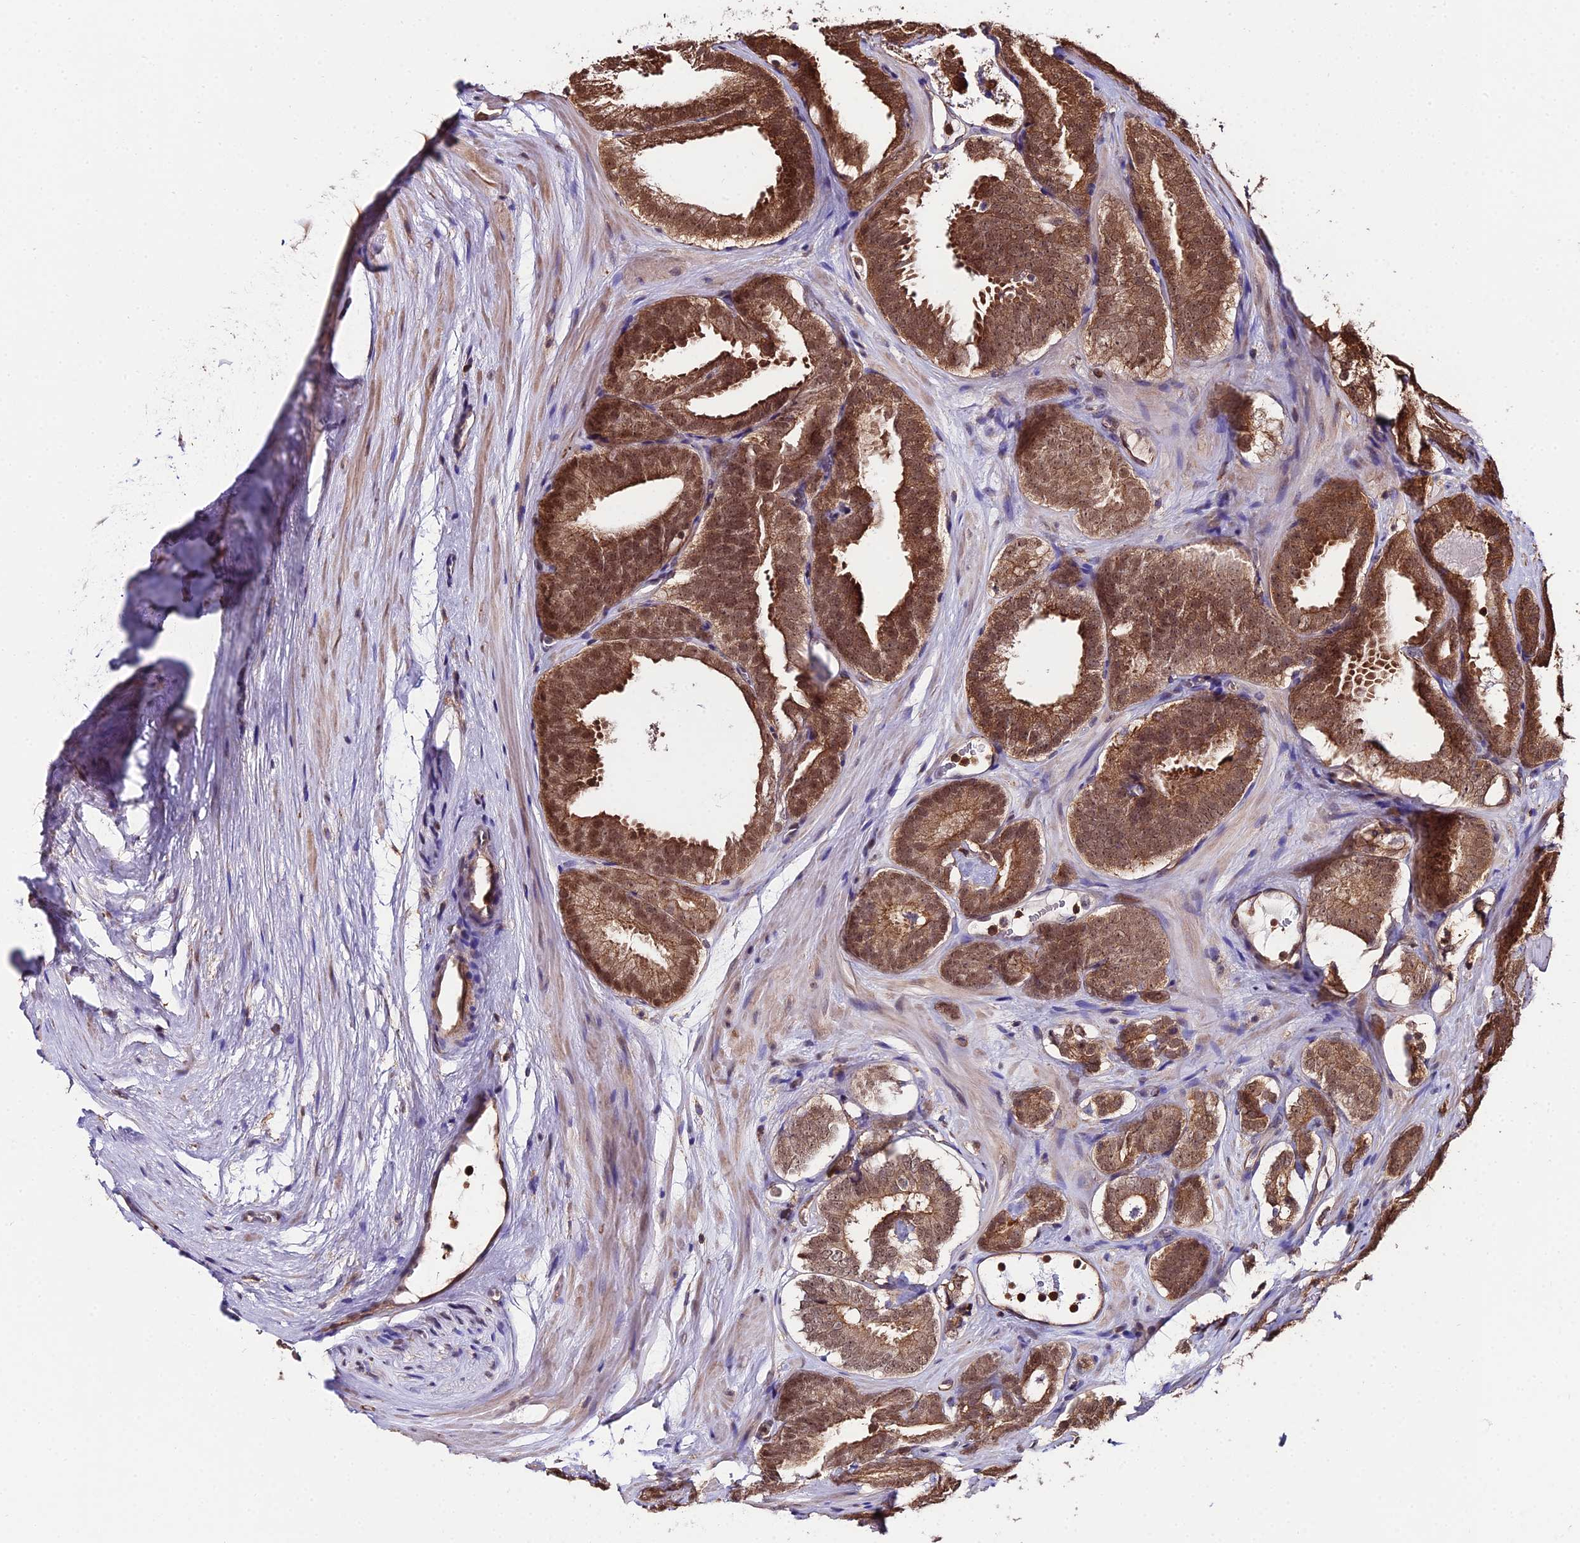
{"staining": {"intensity": "moderate", "quantity": ">75%", "location": "cytoplasmic/membranous,nuclear"}, "tissue": "prostate cancer", "cell_type": "Tumor cells", "image_type": "cancer", "snomed": [{"axis": "morphology", "description": "Adenocarcinoma, High grade"}, {"axis": "topography", "description": "Prostate"}], "caption": "Tumor cells display moderate cytoplasmic/membranous and nuclear positivity in about >75% of cells in prostate high-grade adenocarcinoma.", "gene": "PPP4C", "patient": {"sex": "male", "age": 63}}